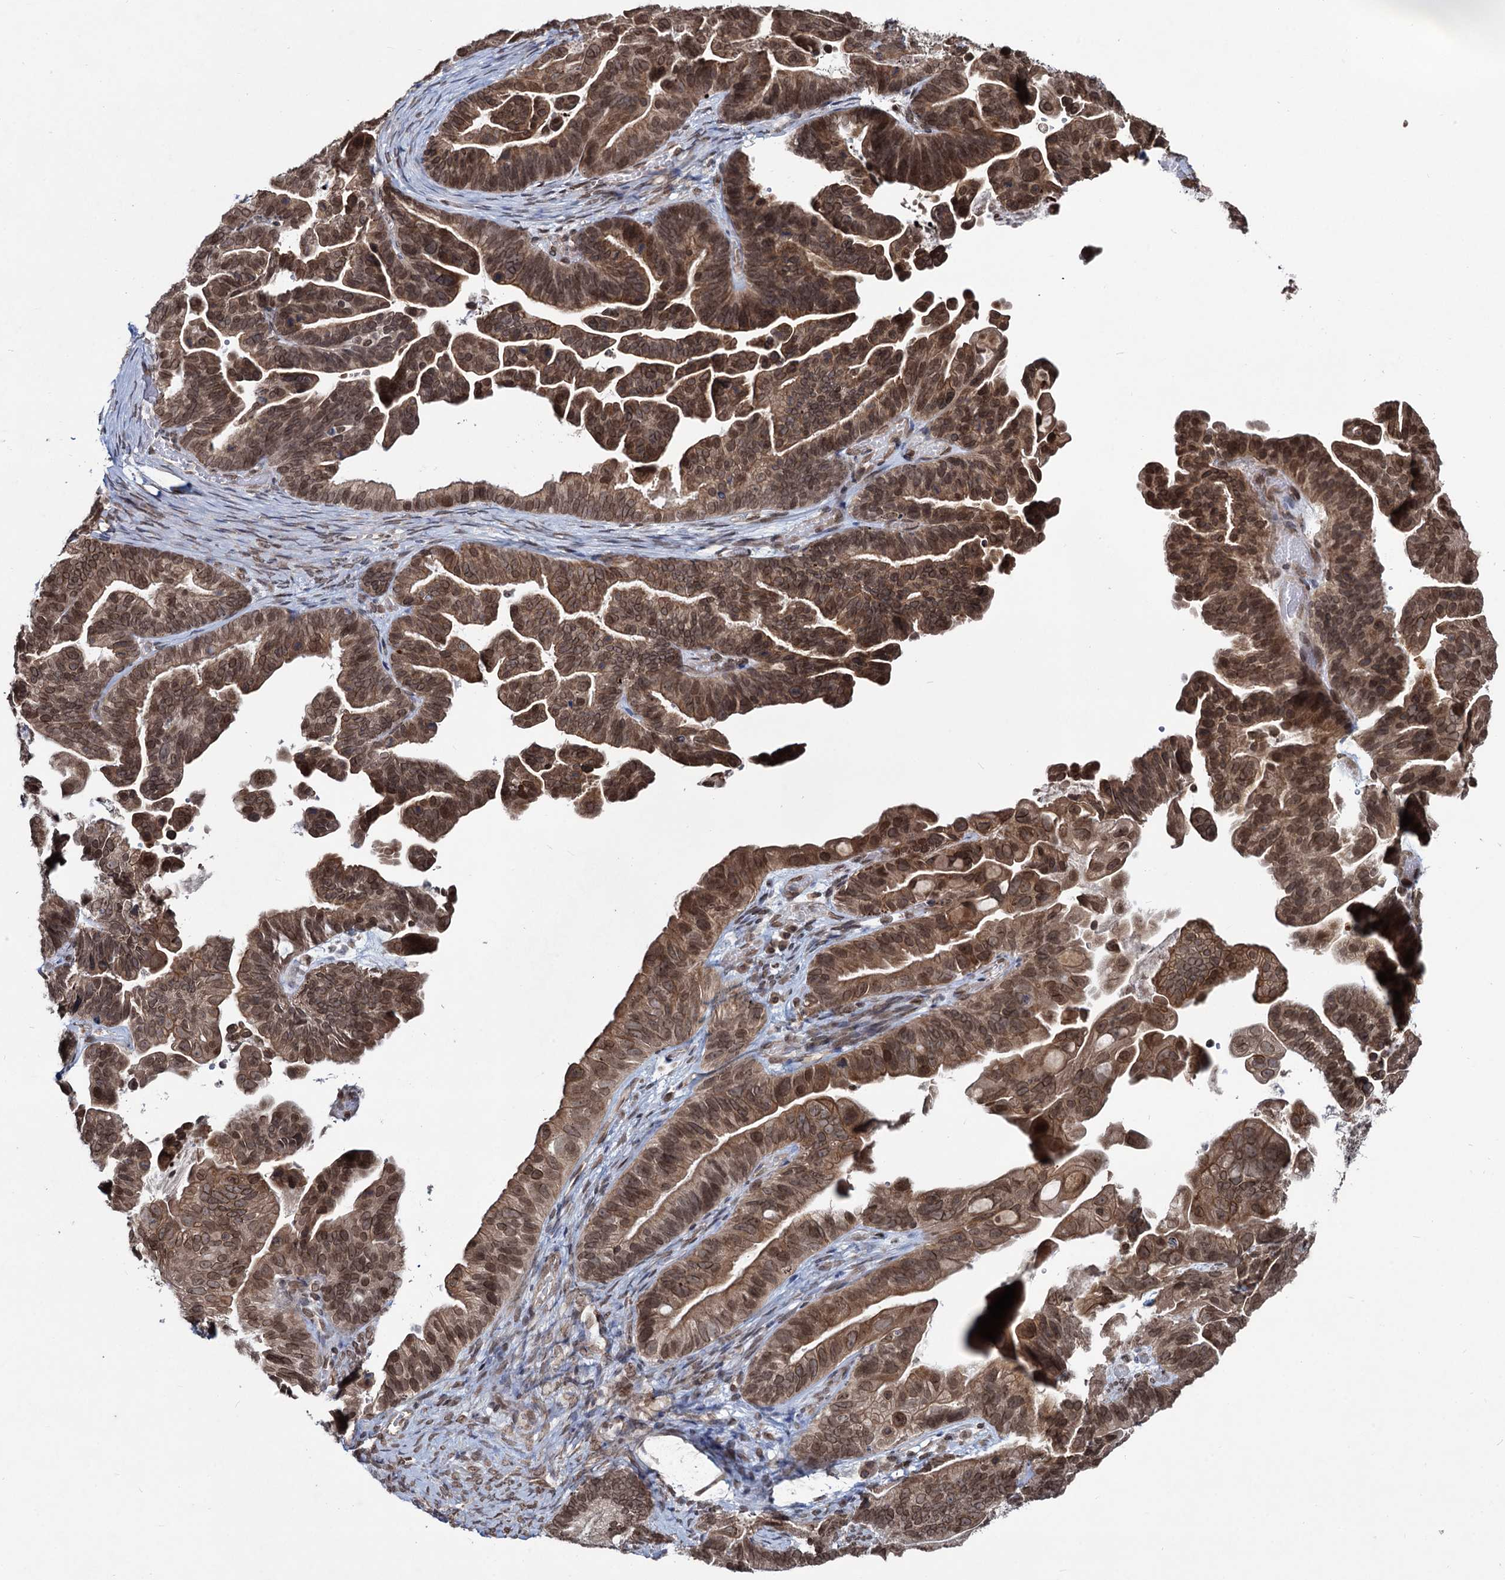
{"staining": {"intensity": "moderate", "quantity": ">75%", "location": "cytoplasmic/membranous,nuclear"}, "tissue": "ovarian cancer", "cell_type": "Tumor cells", "image_type": "cancer", "snomed": [{"axis": "morphology", "description": "Cystadenocarcinoma, serous, NOS"}, {"axis": "topography", "description": "Ovary"}], "caption": "IHC (DAB) staining of serous cystadenocarcinoma (ovarian) demonstrates moderate cytoplasmic/membranous and nuclear protein staining in about >75% of tumor cells.", "gene": "RNF6", "patient": {"sex": "female", "age": 56}}